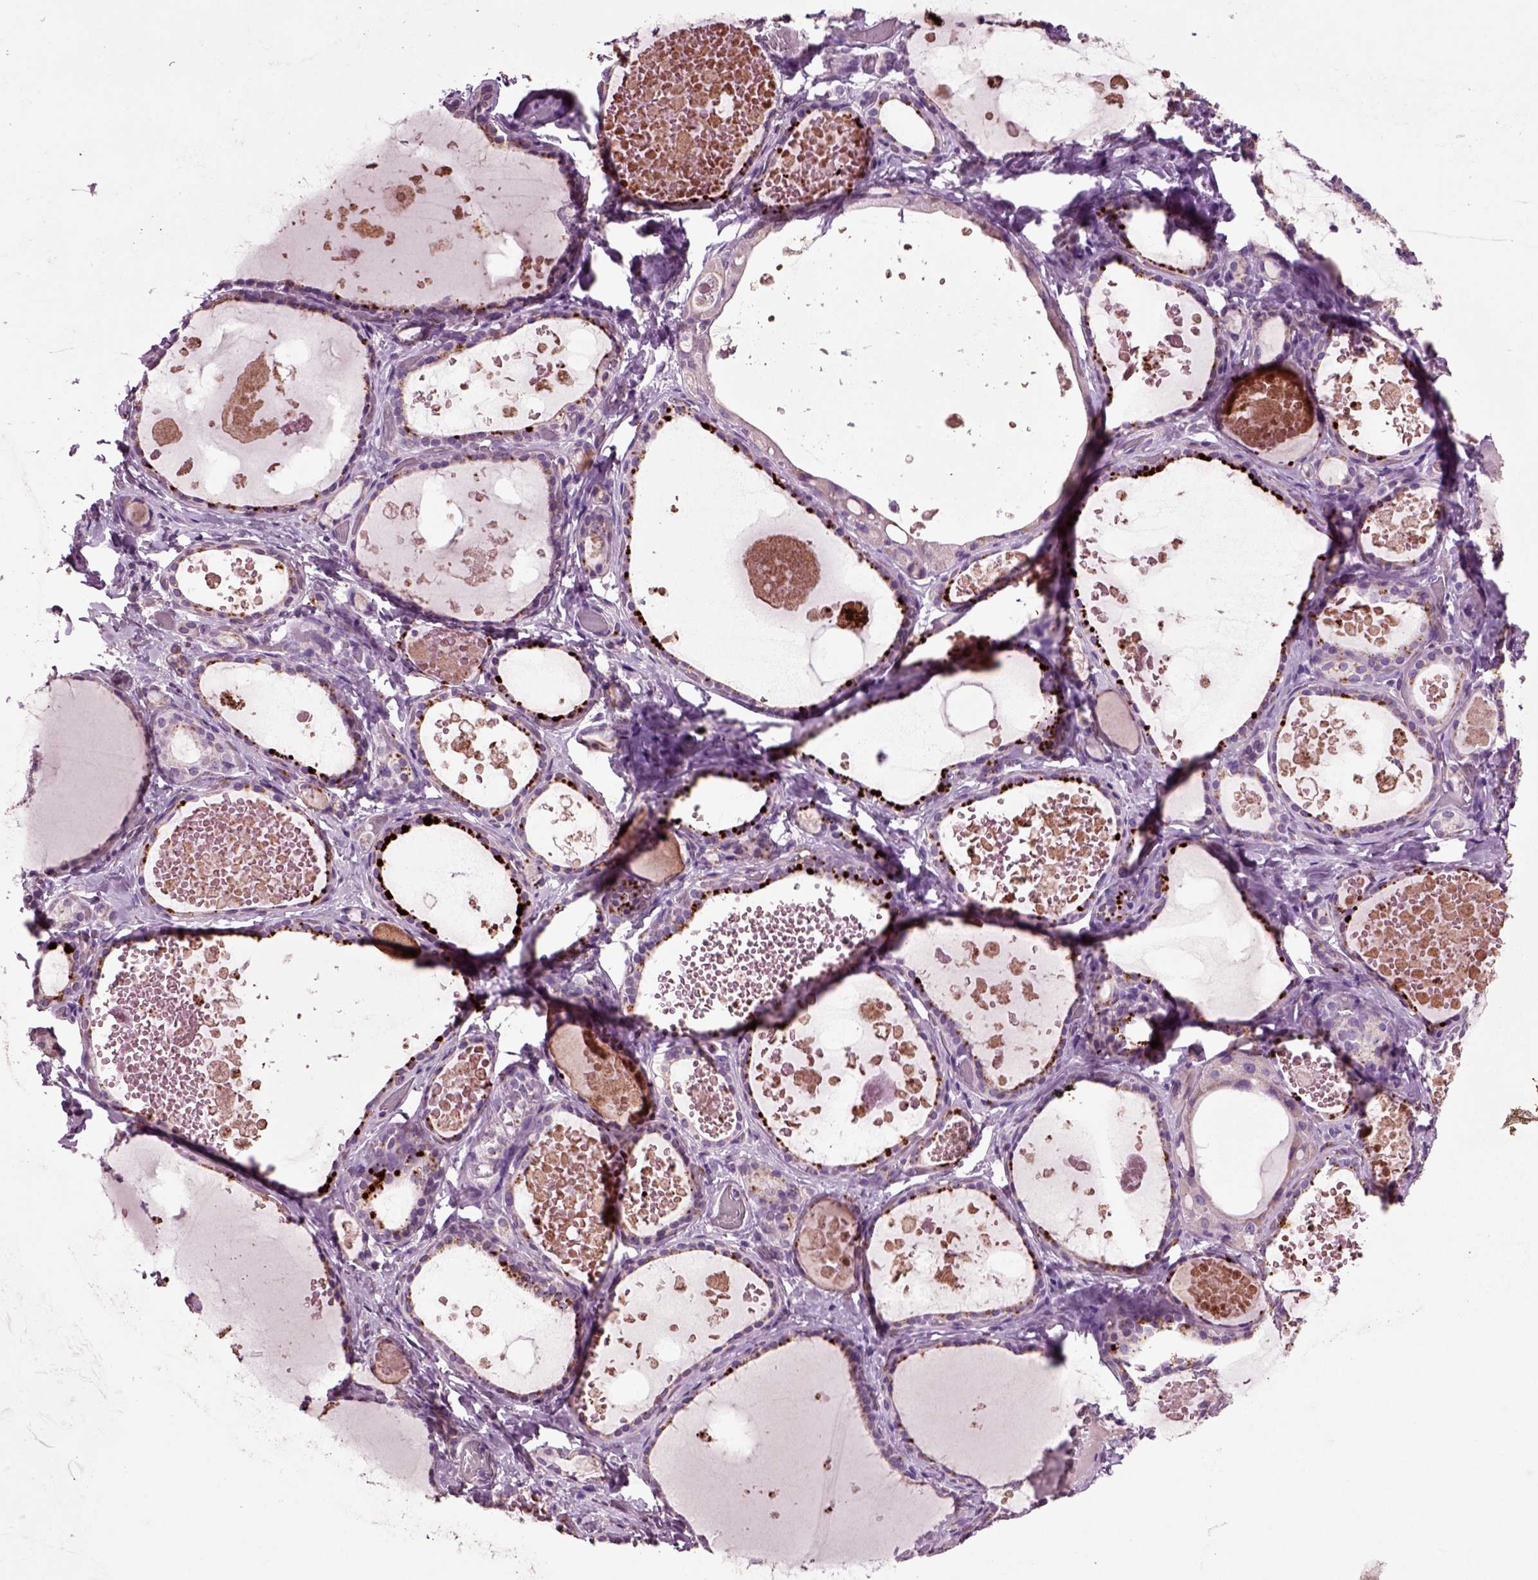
{"staining": {"intensity": "strong", "quantity": "25%-75%", "location": "cytoplasmic/membranous"}, "tissue": "thyroid gland", "cell_type": "Glandular cells", "image_type": "normal", "snomed": [{"axis": "morphology", "description": "Normal tissue, NOS"}, {"axis": "topography", "description": "Thyroid gland"}], "caption": "There is high levels of strong cytoplasmic/membranous staining in glandular cells of unremarkable thyroid gland, as demonstrated by immunohistochemical staining (brown color).", "gene": "CRHR1", "patient": {"sex": "female", "age": 56}}